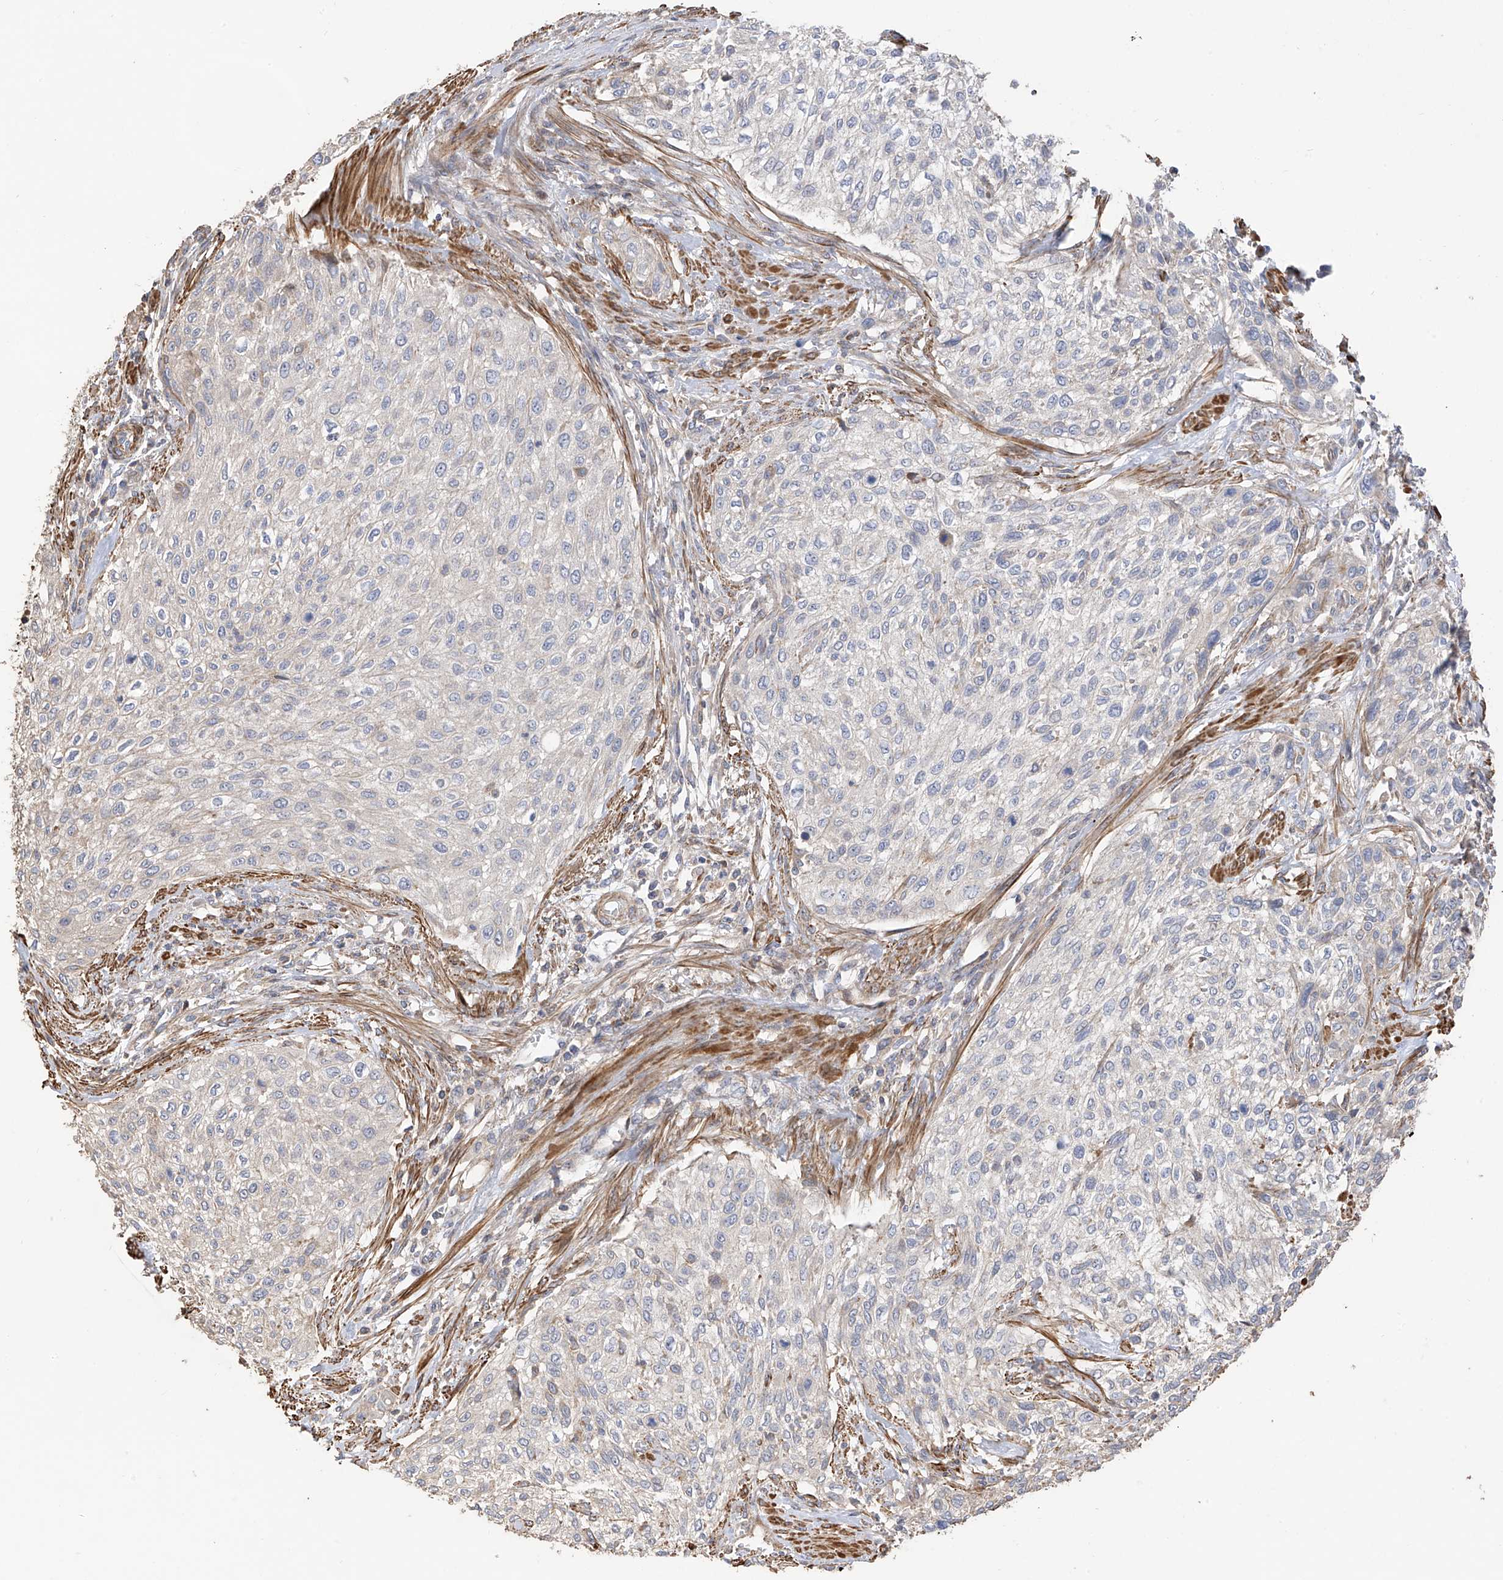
{"staining": {"intensity": "negative", "quantity": "none", "location": "none"}, "tissue": "urothelial cancer", "cell_type": "Tumor cells", "image_type": "cancer", "snomed": [{"axis": "morphology", "description": "Urothelial carcinoma, High grade"}, {"axis": "topography", "description": "Urinary bladder"}], "caption": "Tumor cells show no significant expression in urothelial cancer.", "gene": "SLC43A3", "patient": {"sex": "male", "age": 35}}